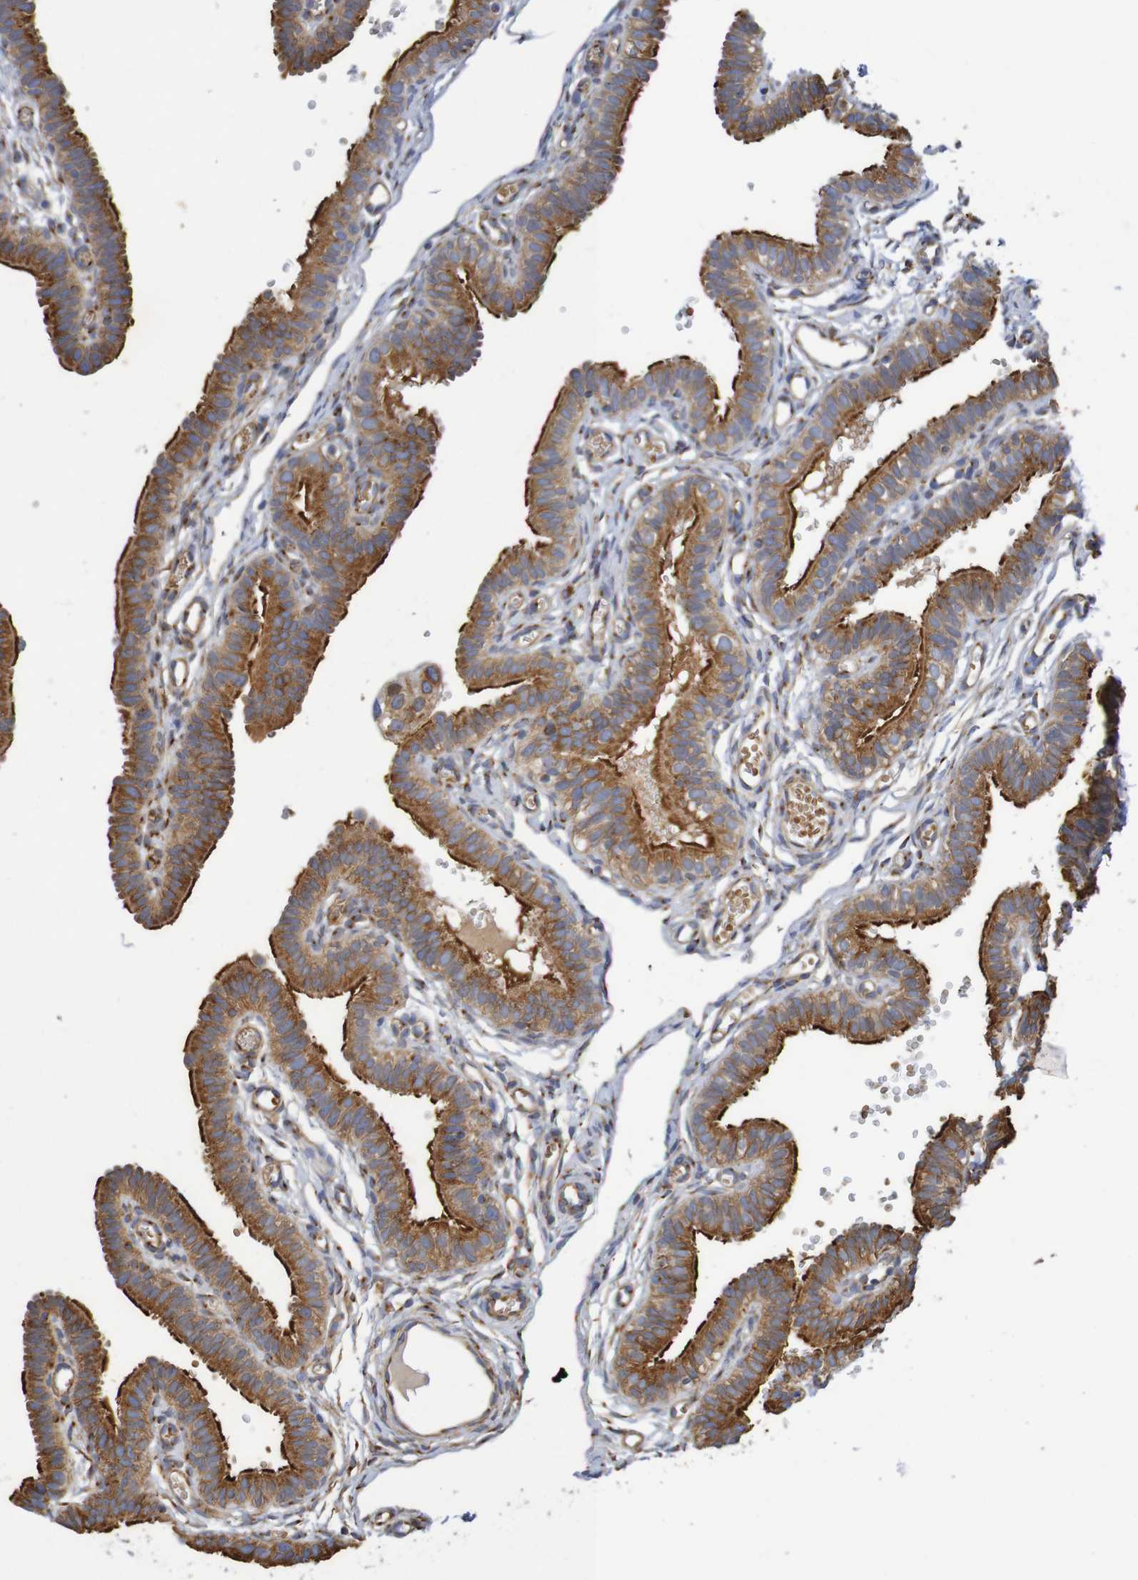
{"staining": {"intensity": "moderate", "quantity": ">75%", "location": "cytoplasmic/membranous"}, "tissue": "fallopian tube", "cell_type": "Glandular cells", "image_type": "normal", "snomed": [{"axis": "morphology", "description": "Normal tissue, NOS"}, {"axis": "topography", "description": "Fallopian tube"}, {"axis": "topography", "description": "Placenta"}], "caption": "Immunohistochemistry (IHC) of unremarkable human fallopian tube demonstrates medium levels of moderate cytoplasmic/membranous expression in about >75% of glandular cells.", "gene": "DCP2", "patient": {"sex": "female", "age": 34}}